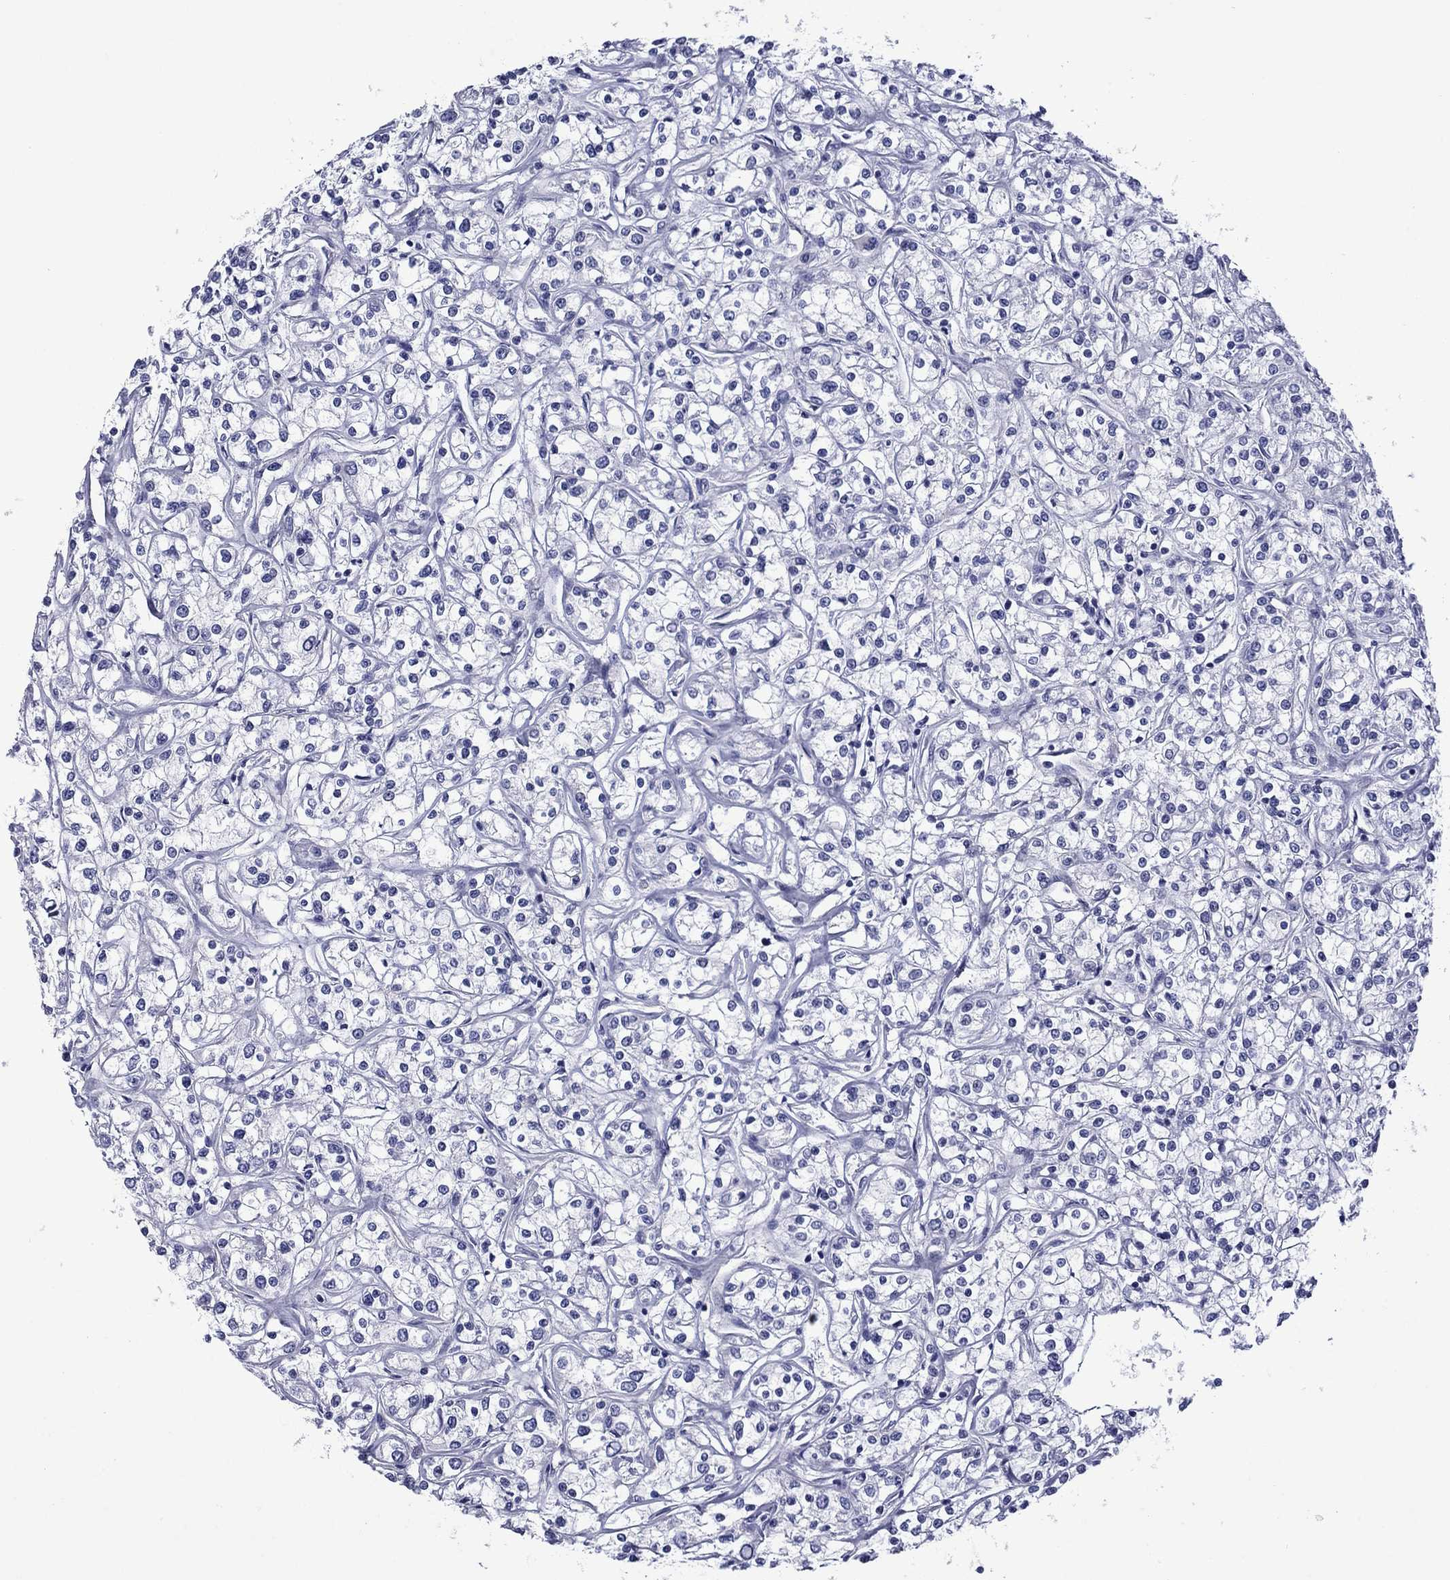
{"staining": {"intensity": "negative", "quantity": "none", "location": "none"}, "tissue": "renal cancer", "cell_type": "Tumor cells", "image_type": "cancer", "snomed": [{"axis": "morphology", "description": "Adenocarcinoma, NOS"}, {"axis": "topography", "description": "Kidney"}], "caption": "Protein analysis of renal cancer (adenocarcinoma) reveals no significant staining in tumor cells. The staining was performed using DAB (3,3'-diaminobenzidine) to visualize the protein expression in brown, while the nuclei were stained in blue with hematoxylin (Magnification: 20x).", "gene": "PIWIL1", "patient": {"sex": "female", "age": 59}}